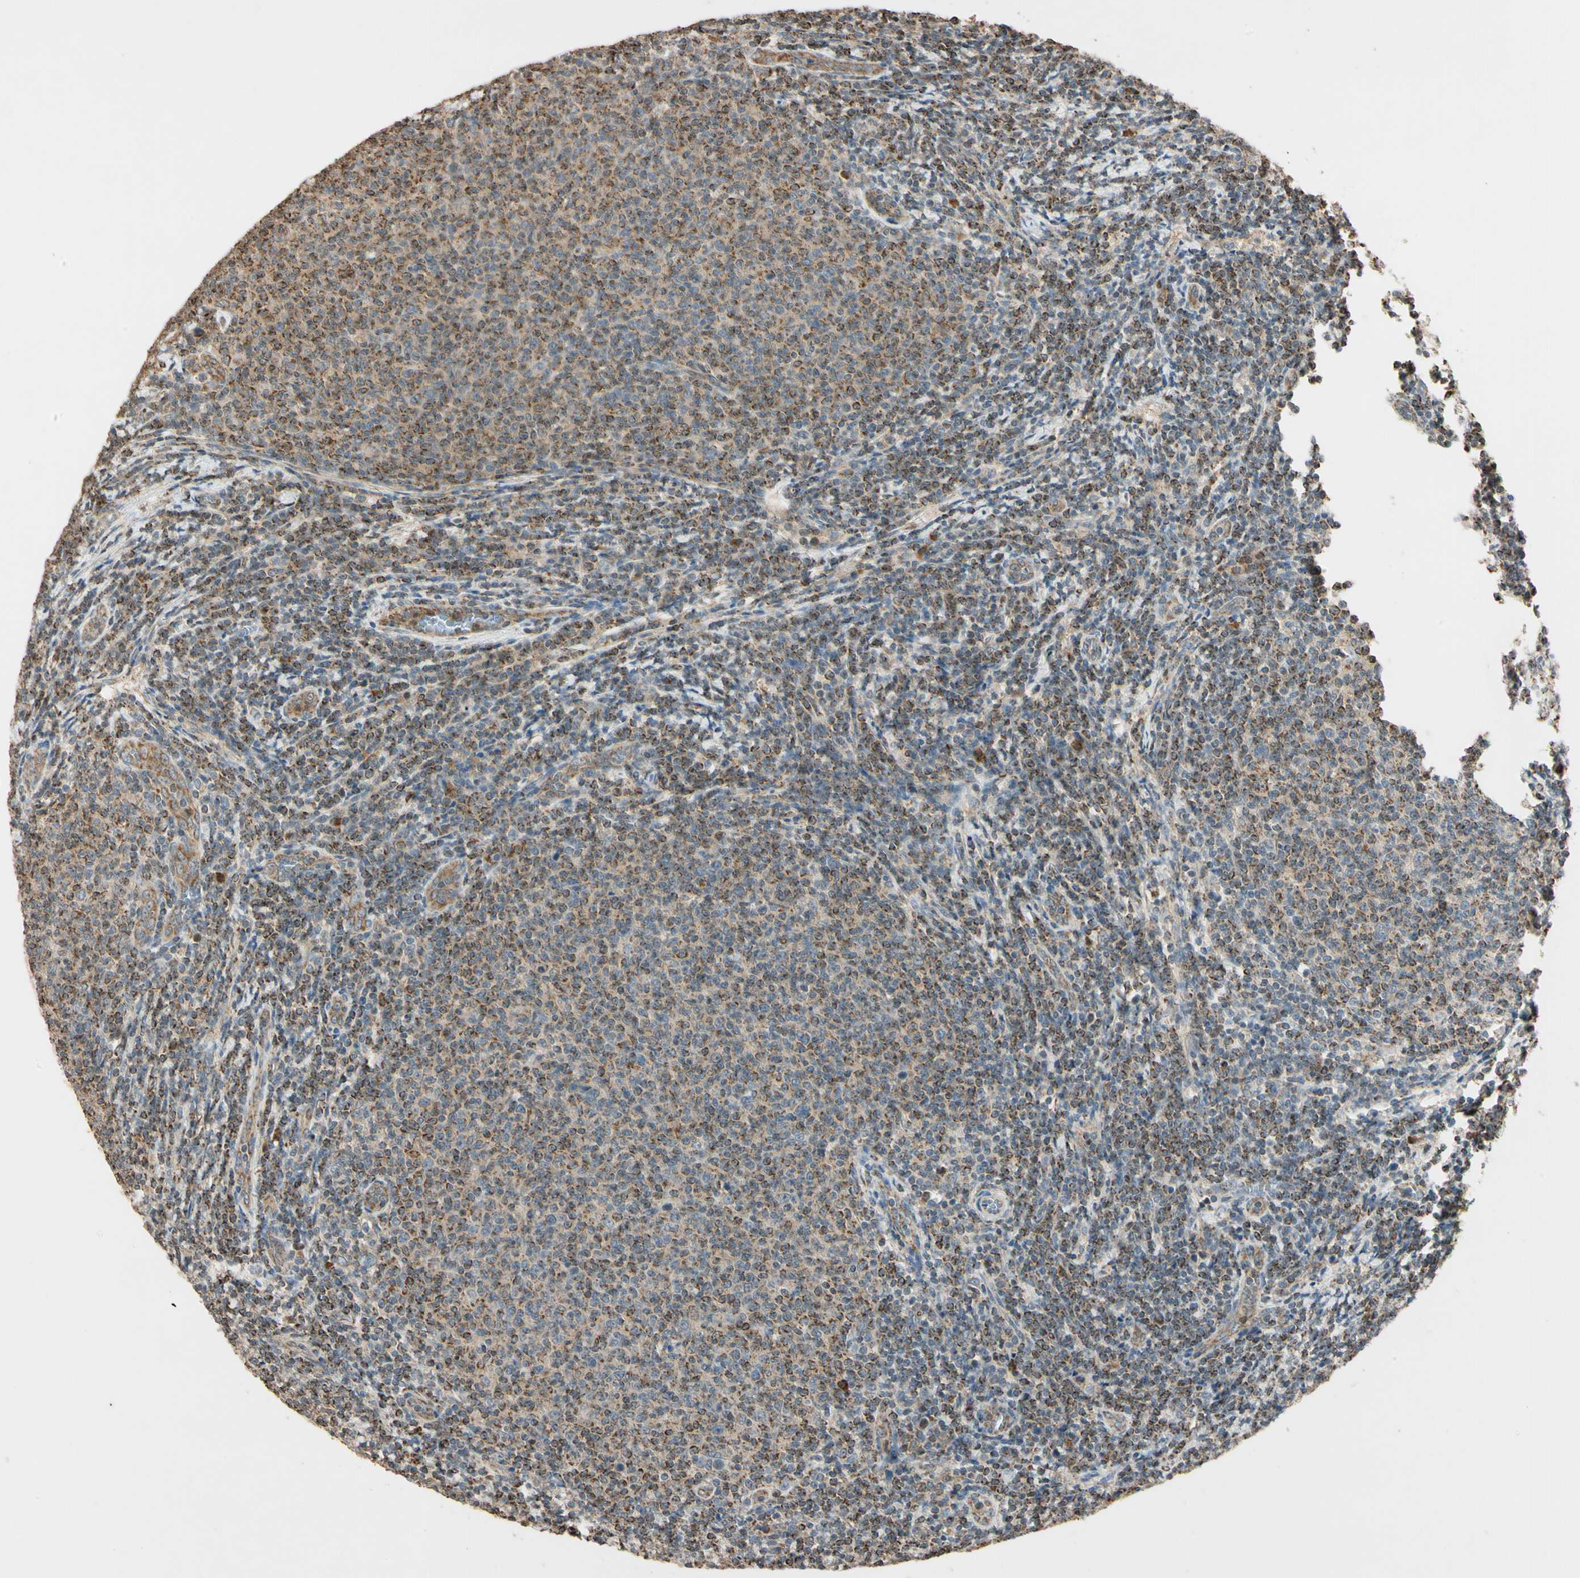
{"staining": {"intensity": "moderate", "quantity": ">75%", "location": "cytoplasmic/membranous"}, "tissue": "lymphoma", "cell_type": "Tumor cells", "image_type": "cancer", "snomed": [{"axis": "morphology", "description": "Malignant lymphoma, non-Hodgkin's type, Low grade"}, {"axis": "topography", "description": "Lymph node"}], "caption": "Protein staining reveals moderate cytoplasmic/membranous positivity in about >75% of tumor cells in malignant lymphoma, non-Hodgkin's type (low-grade). (brown staining indicates protein expression, while blue staining denotes nuclei).", "gene": "PRDX5", "patient": {"sex": "male", "age": 66}}